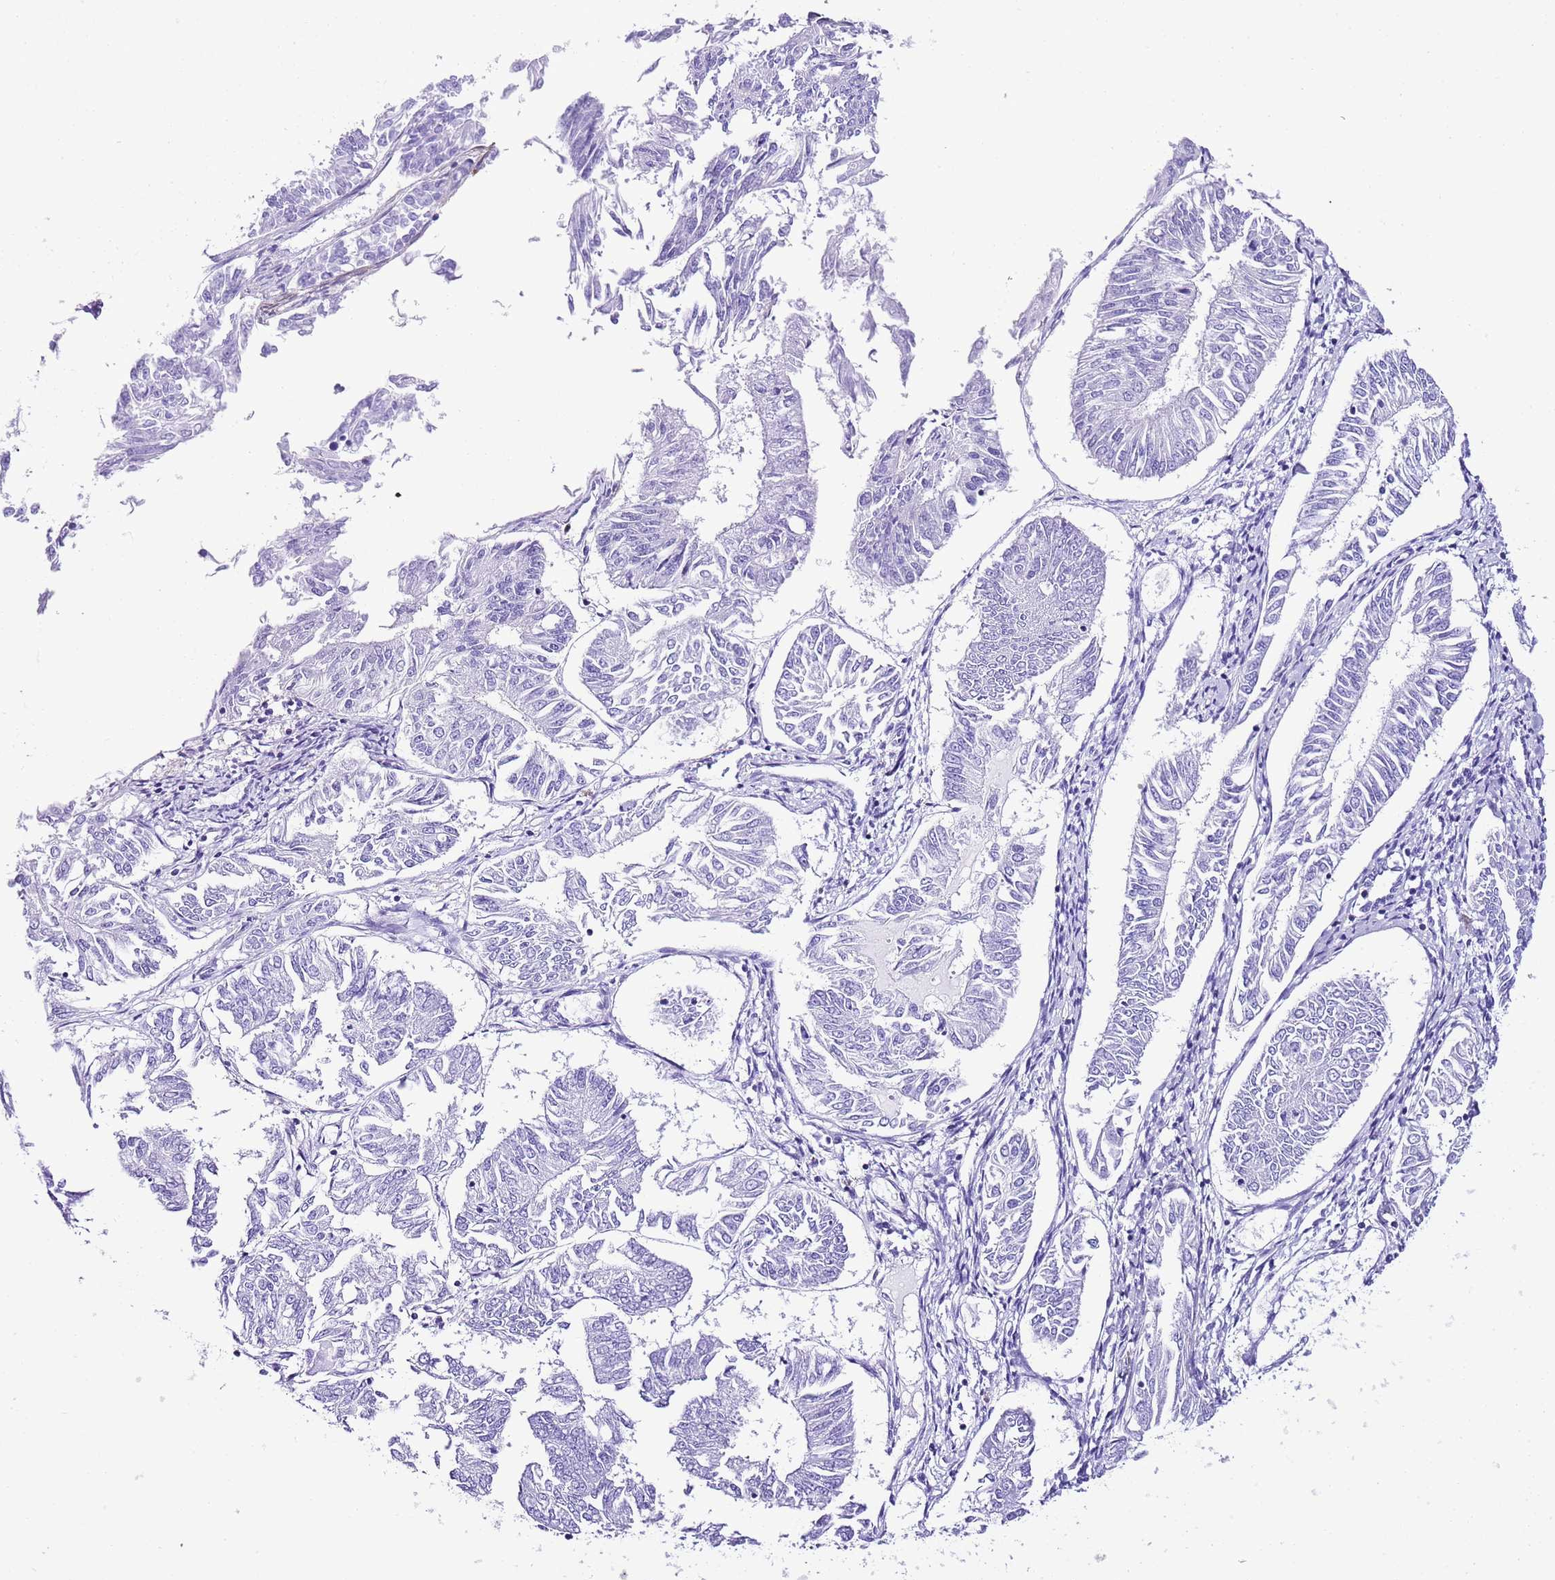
{"staining": {"intensity": "negative", "quantity": "none", "location": "none"}, "tissue": "endometrial cancer", "cell_type": "Tumor cells", "image_type": "cancer", "snomed": [{"axis": "morphology", "description": "Adenocarcinoma, NOS"}, {"axis": "topography", "description": "Endometrium"}], "caption": "Adenocarcinoma (endometrial) was stained to show a protein in brown. There is no significant staining in tumor cells.", "gene": "CNN2", "patient": {"sex": "female", "age": 58}}